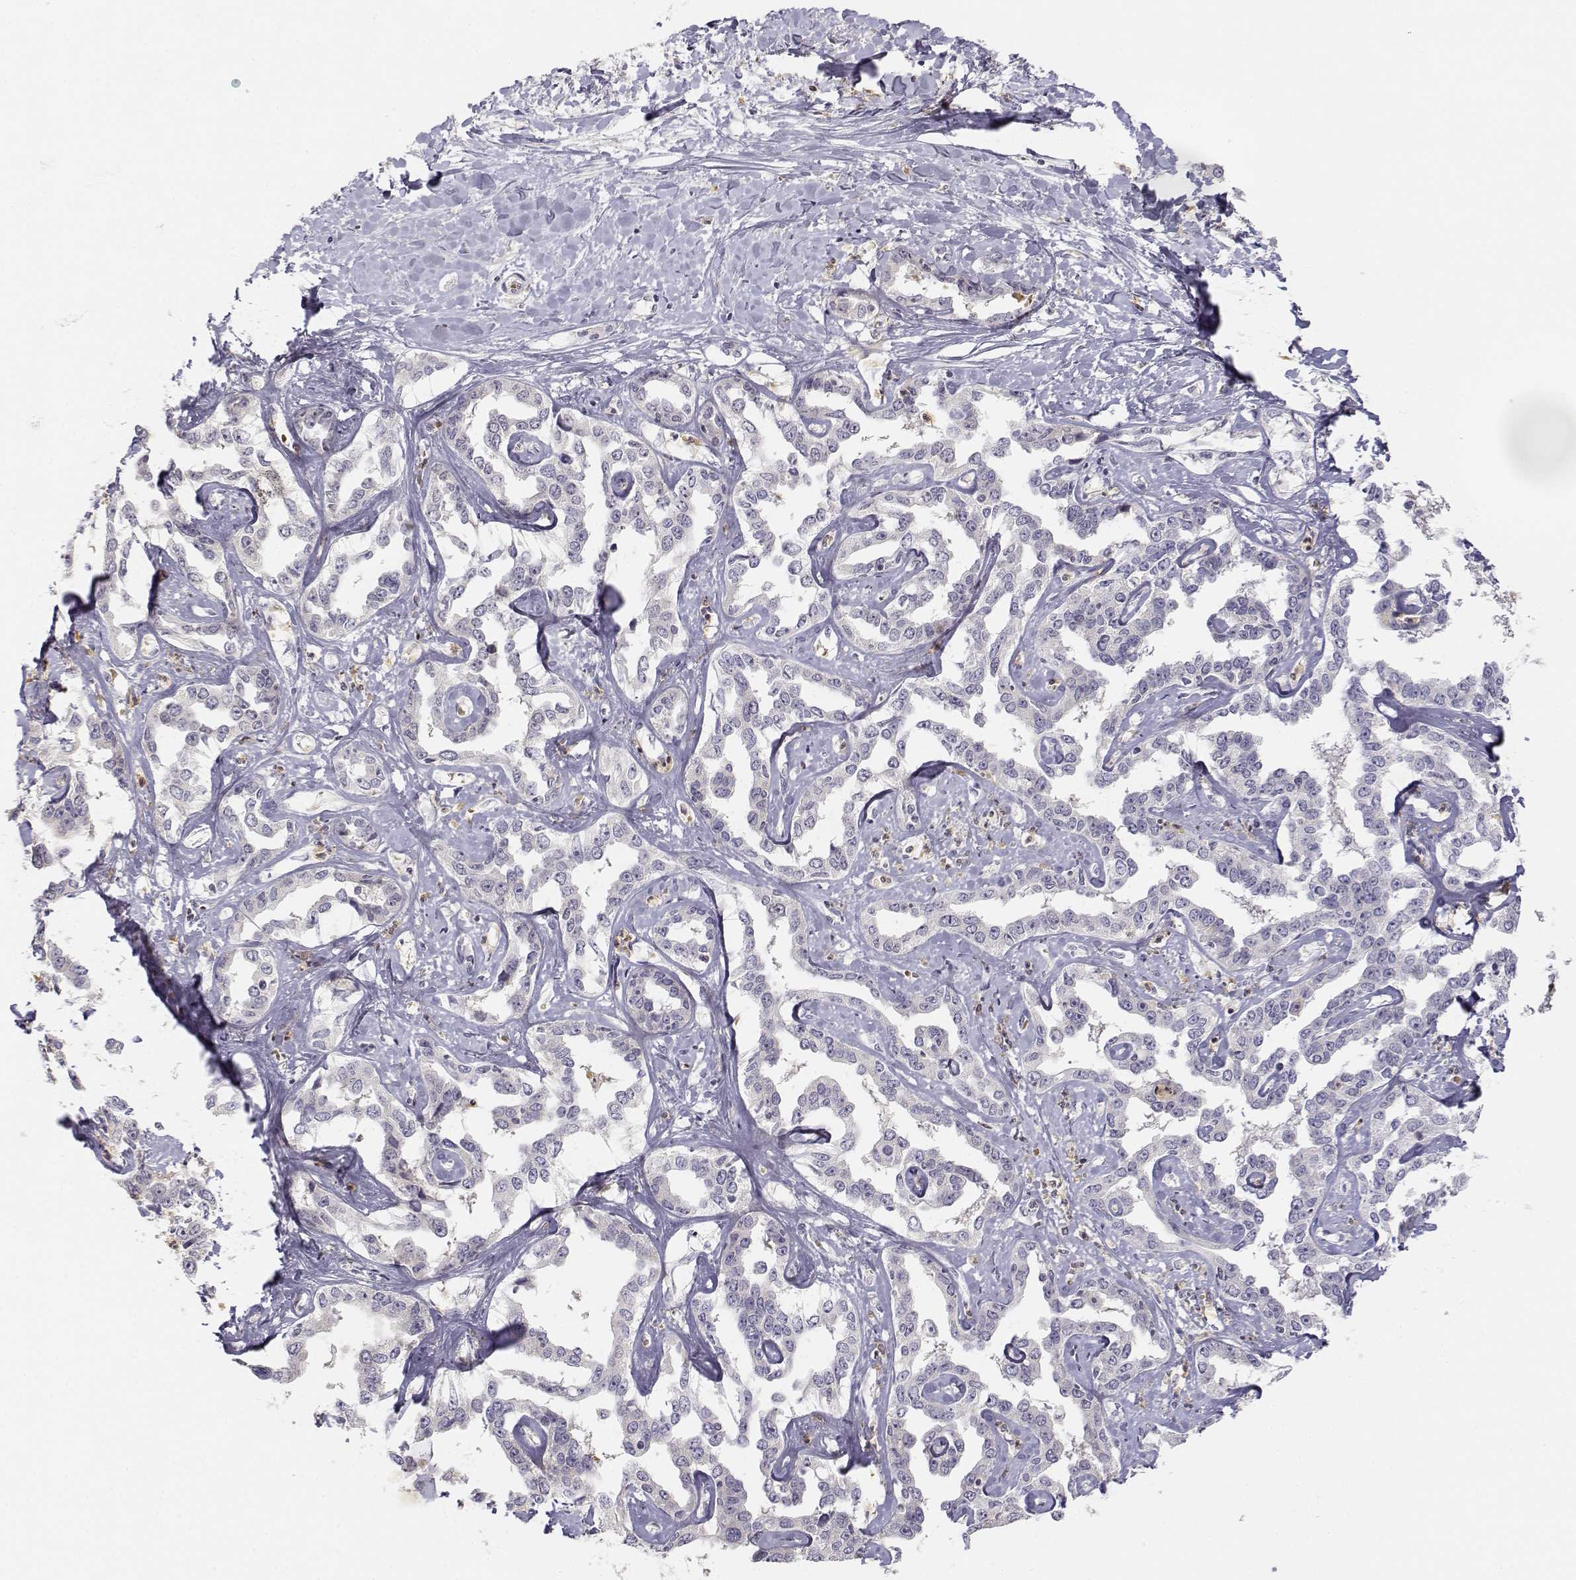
{"staining": {"intensity": "negative", "quantity": "none", "location": "none"}, "tissue": "liver cancer", "cell_type": "Tumor cells", "image_type": "cancer", "snomed": [{"axis": "morphology", "description": "Cholangiocarcinoma"}, {"axis": "topography", "description": "Liver"}], "caption": "Tumor cells show no significant protein positivity in liver cancer (cholangiocarcinoma).", "gene": "GLIPR1L2", "patient": {"sex": "male", "age": 59}}